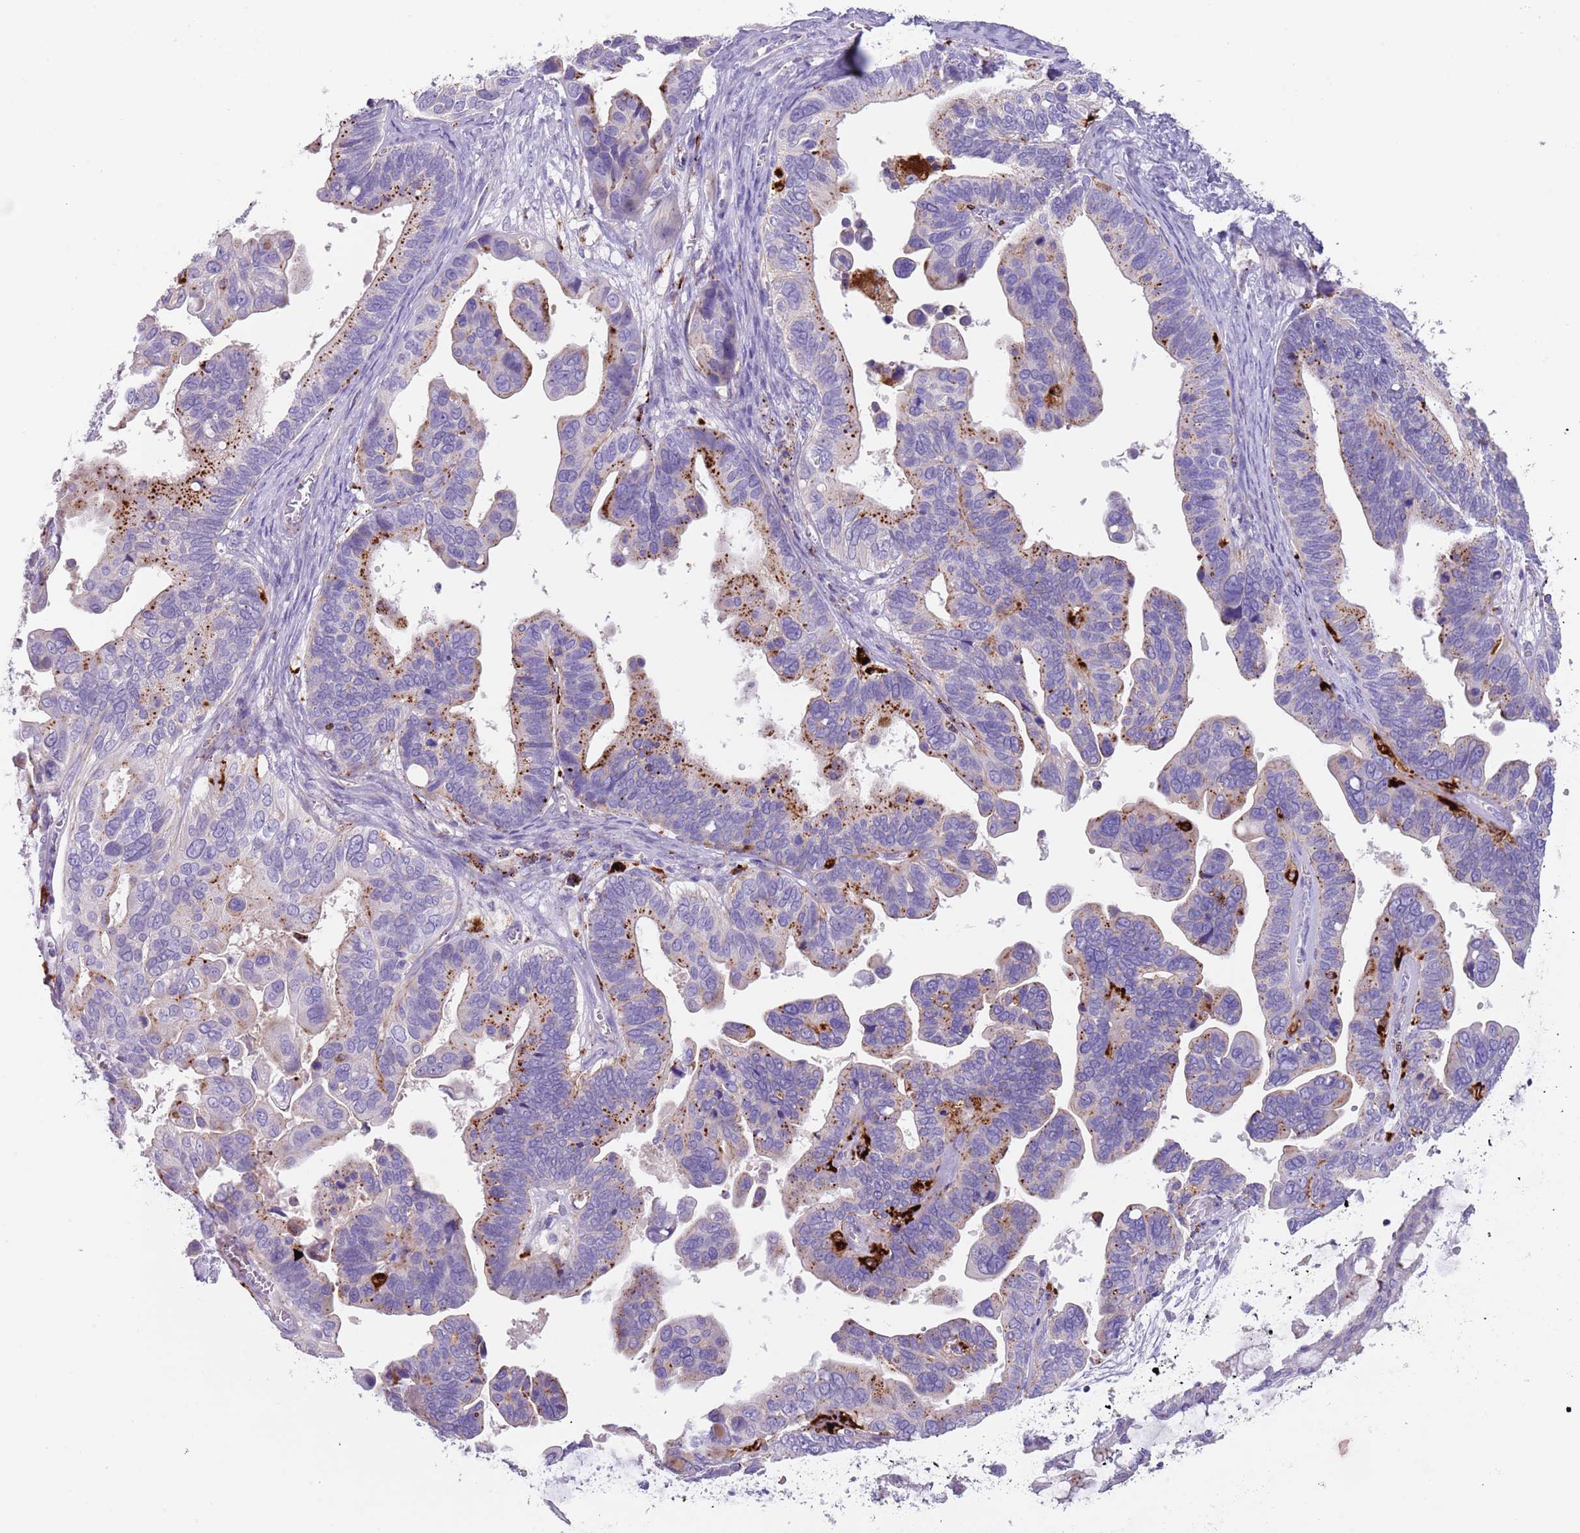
{"staining": {"intensity": "strong", "quantity": "25%-75%", "location": "cytoplasmic/membranous"}, "tissue": "ovarian cancer", "cell_type": "Tumor cells", "image_type": "cancer", "snomed": [{"axis": "morphology", "description": "Cystadenocarcinoma, serous, NOS"}, {"axis": "topography", "description": "Ovary"}], "caption": "A histopathology image of human ovarian serous cystadenocarcinoma stained for a protein reveals strong cytoplasmic/membranous brown staining in tumor cells.", "gene": "LRRN3", "patient": {"sex": "female", "age": 56}}